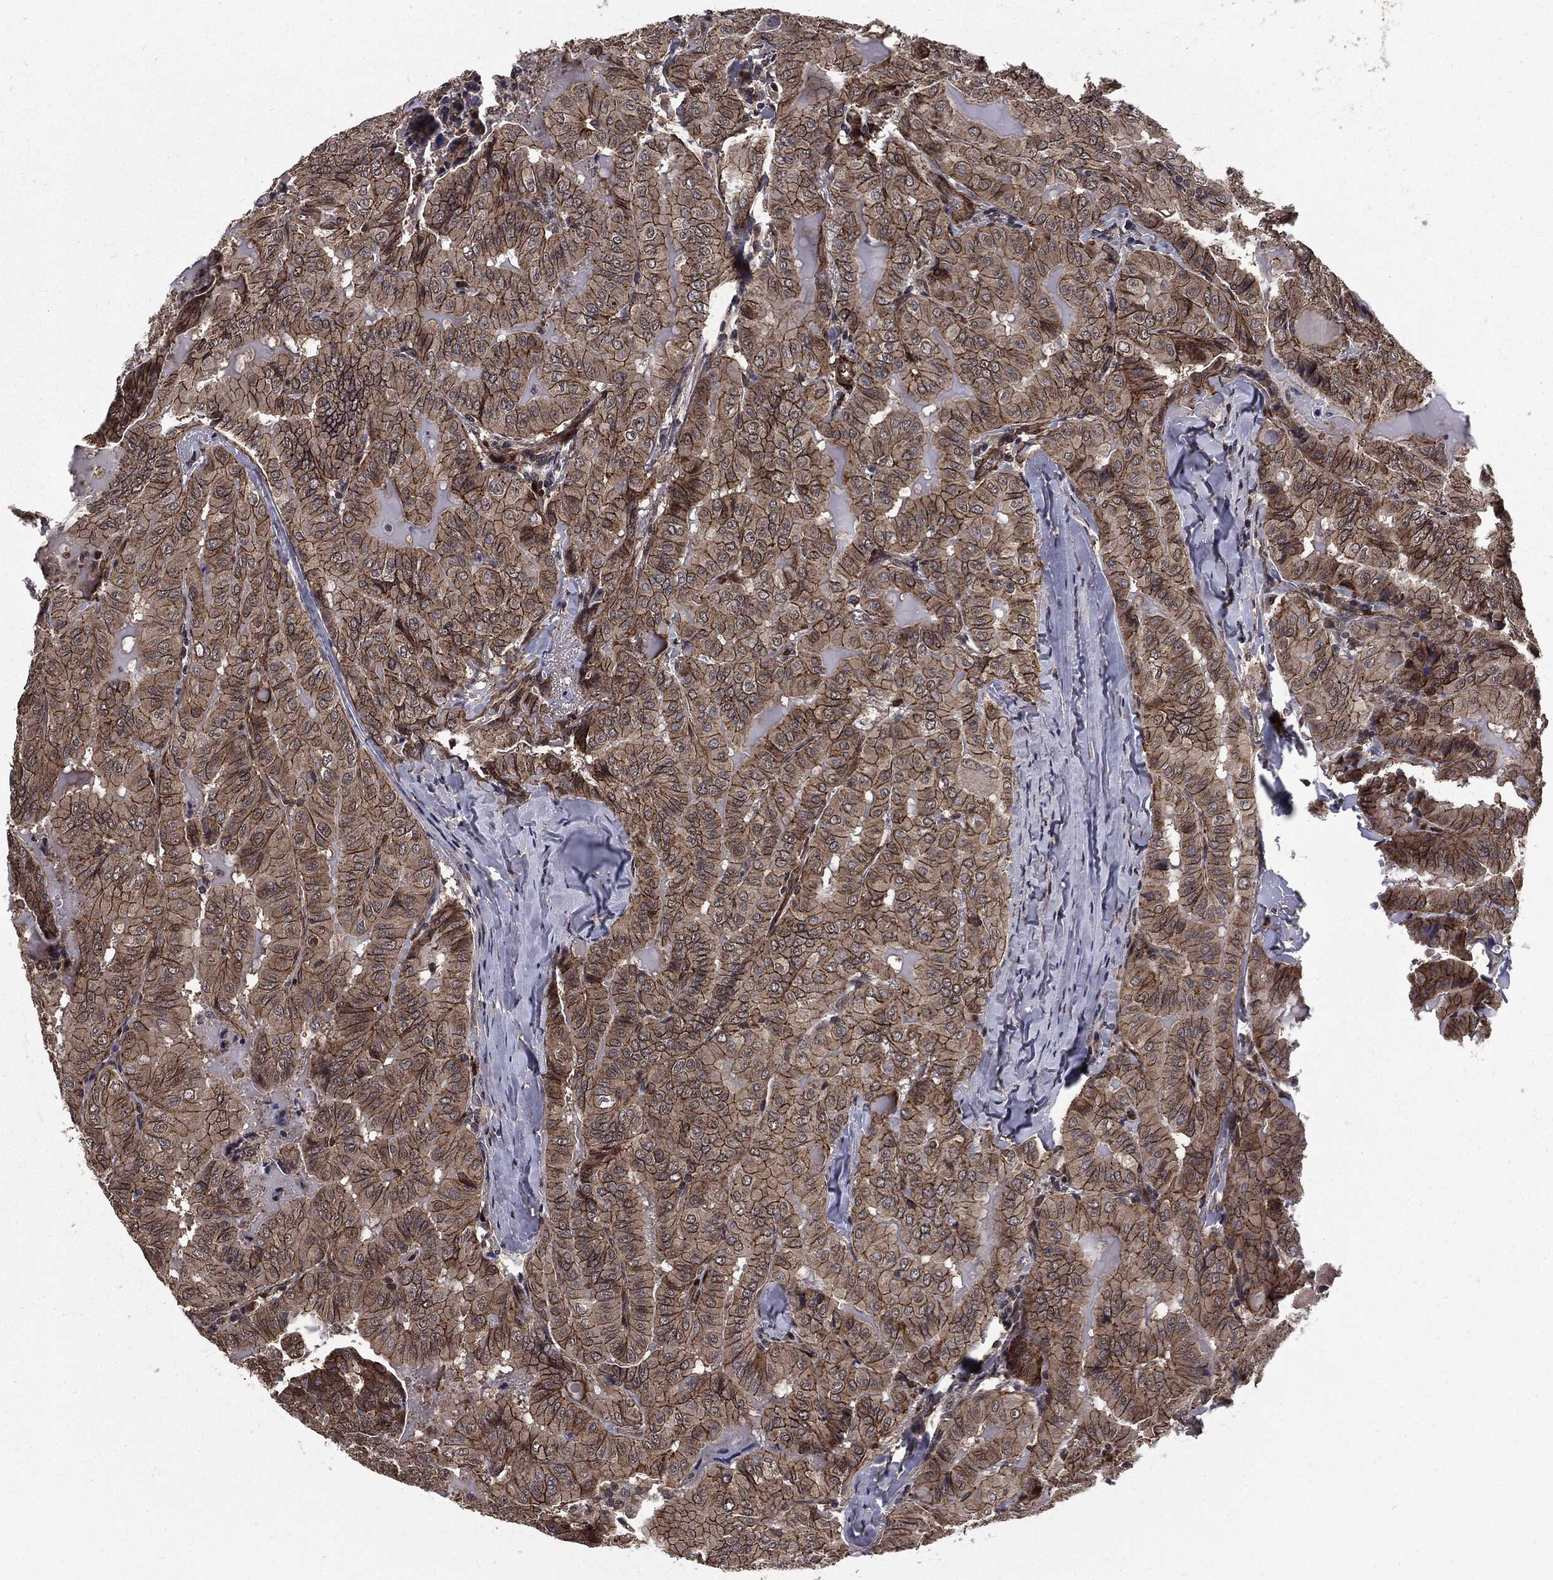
{"staining": {"intensity": "strong", "quantity": ">75%", "location": "cytoplasmic/membranous"}, "tissue": "thyroid cancer", "cell_type": "Tumor cells", "image_type": "cancer", "snomed": [{"axis": "morphology", "description": "Papillary adenocarcinoma, NOS"}, {"axis": "topography", "description": "Thyroid gland"}], "caption": "A photomicrograph showing strong cytoplasmic/membranous expression in about >75% of tumor cells in thyroid cancer (papillary adenocarcinoma), as visualized by brown immunohistochemical staining.", "gene": "PTPA", "patient": {"sex": "female", "age": 68}}